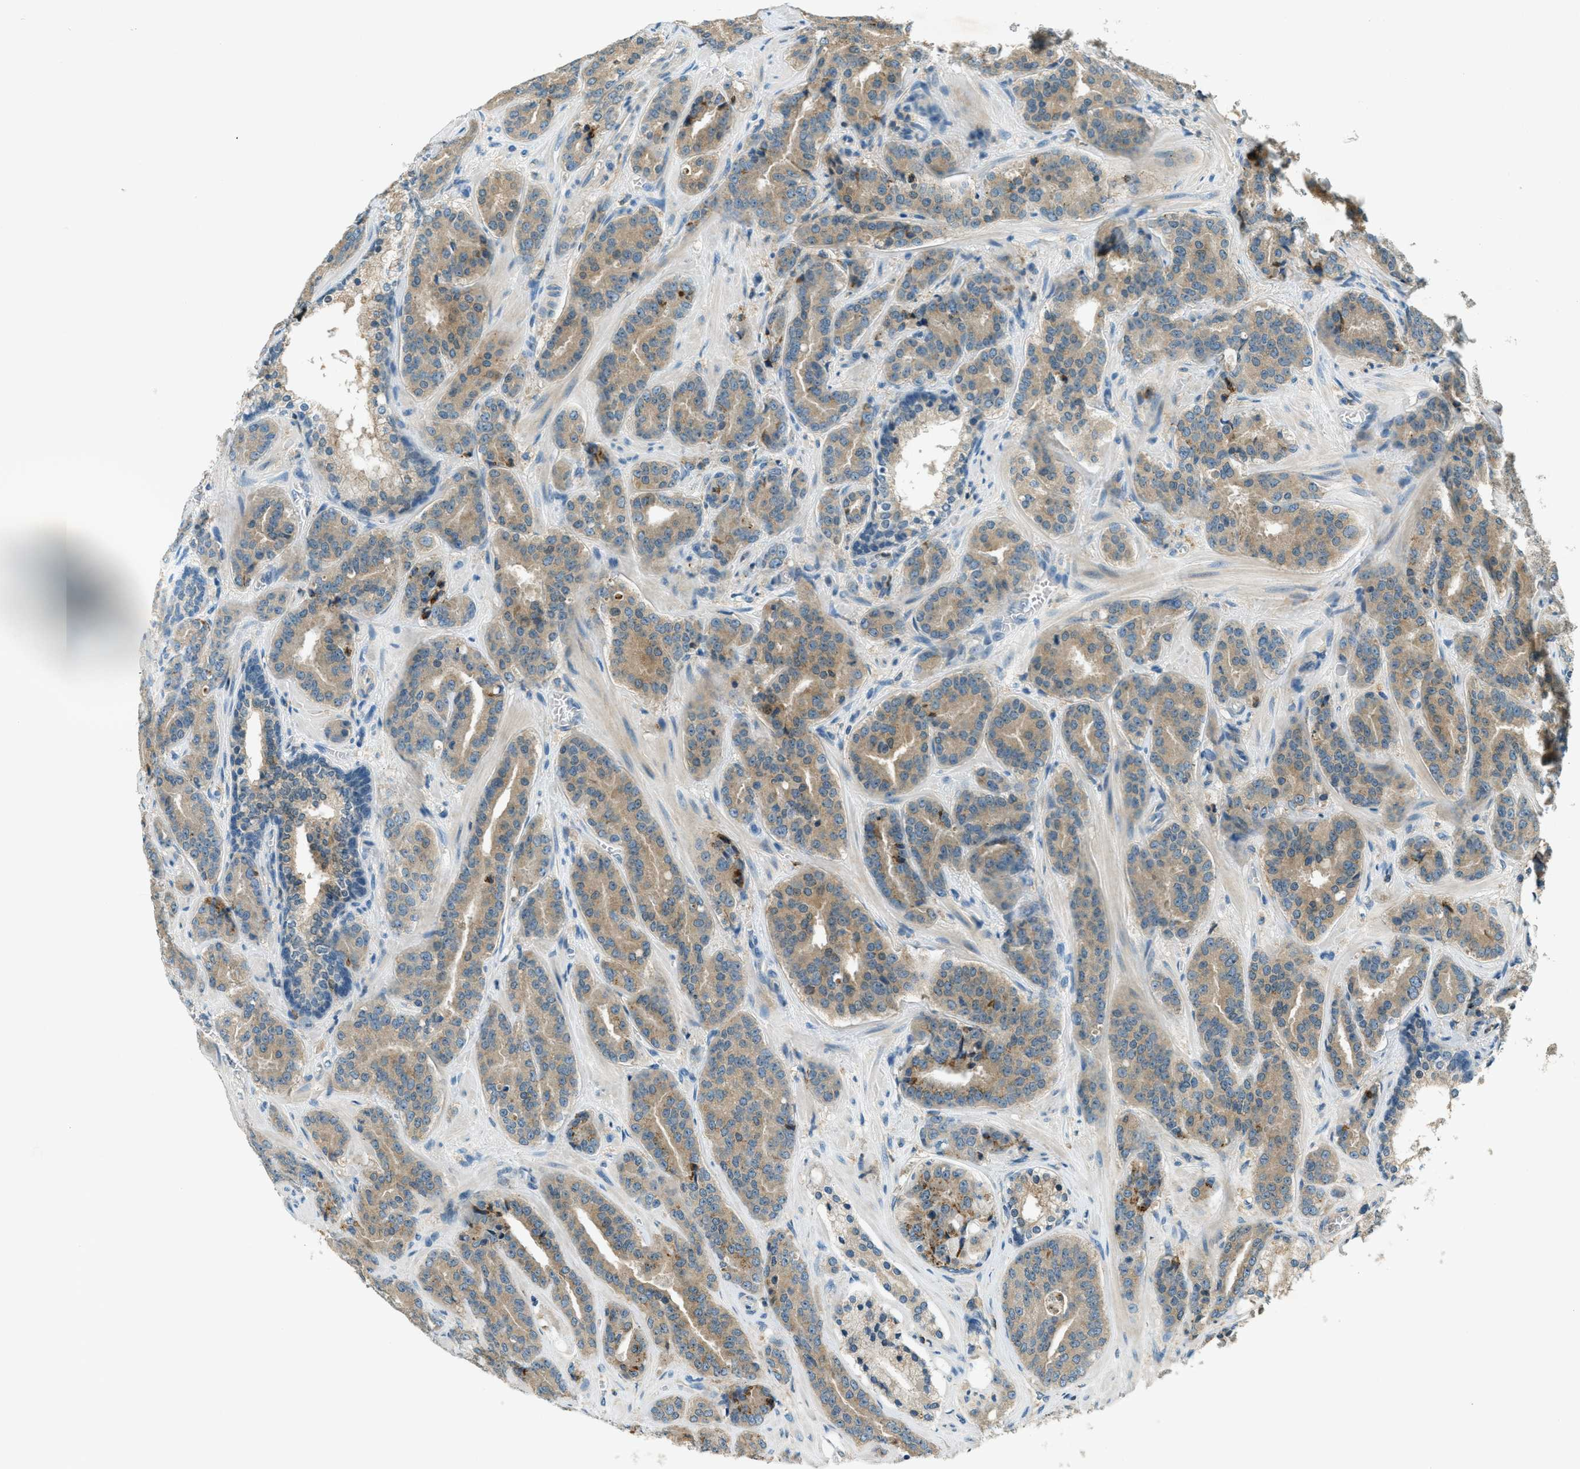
{"staining": {"intensity": "weak", "quantity": ">75%", "location": "cytoplasmic/membranous"}, "tissue": "prostate cancer", "cell_type": "Tumor cells", "image_type": "cancer", "snomed": [{"axis": "morphology", "description": "Adenocarcinoma, High grade"}, {"axis": "topography", "description": "Prostate"}], "caption": "Immunohistochemistry image of human adenocarcinoma (high-grade) (prostate) stained for a protein (brown), which shows low levels of weak cytoplasmic/membranous staining in about >75% of tumor cells.", "gene": "NUDT4", "patient": {"sex": "male", "age": 60}}